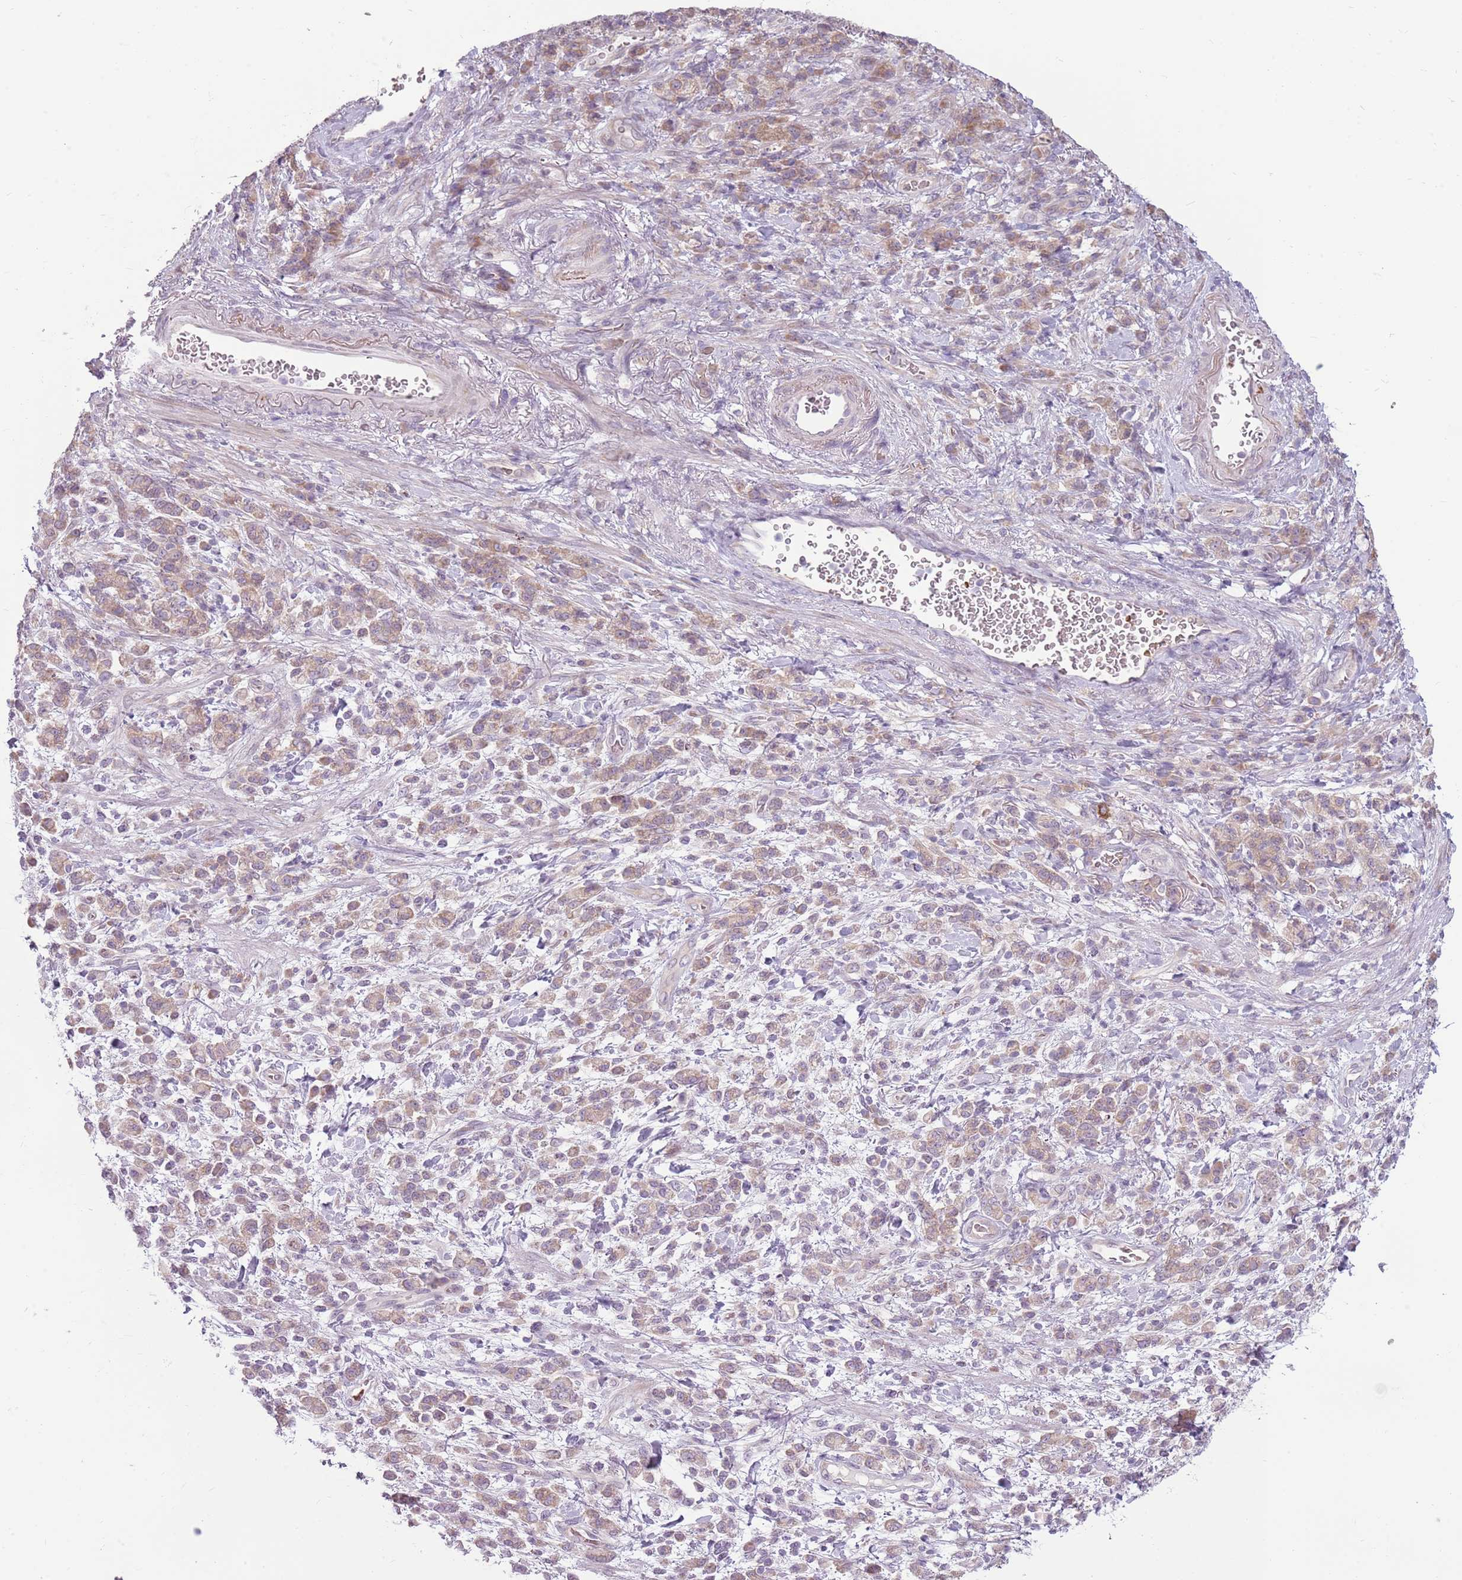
{"staining": {"intensity": "weak", "quantity": ">75%", "location": "cytoplasmic/membranous"}, "tissue": "stomach cancer", "cell_type": "Tumor cells", "image_type": "cancer", "snomed": [{"axis": "morphology", "description": "Adenocarcinoma, NOS"}, {"axis": "topography", "description": "Stomach"}], "caption": "A histopathology image showing weak cytoplasmic/membranous positivity in about >75% of tumor cells in adenocarcinoma (stomach), as visualized by brown immunohistochemical staining.", "gene": "HSPA14", "patient": {"sex": "male", "age": 77}}